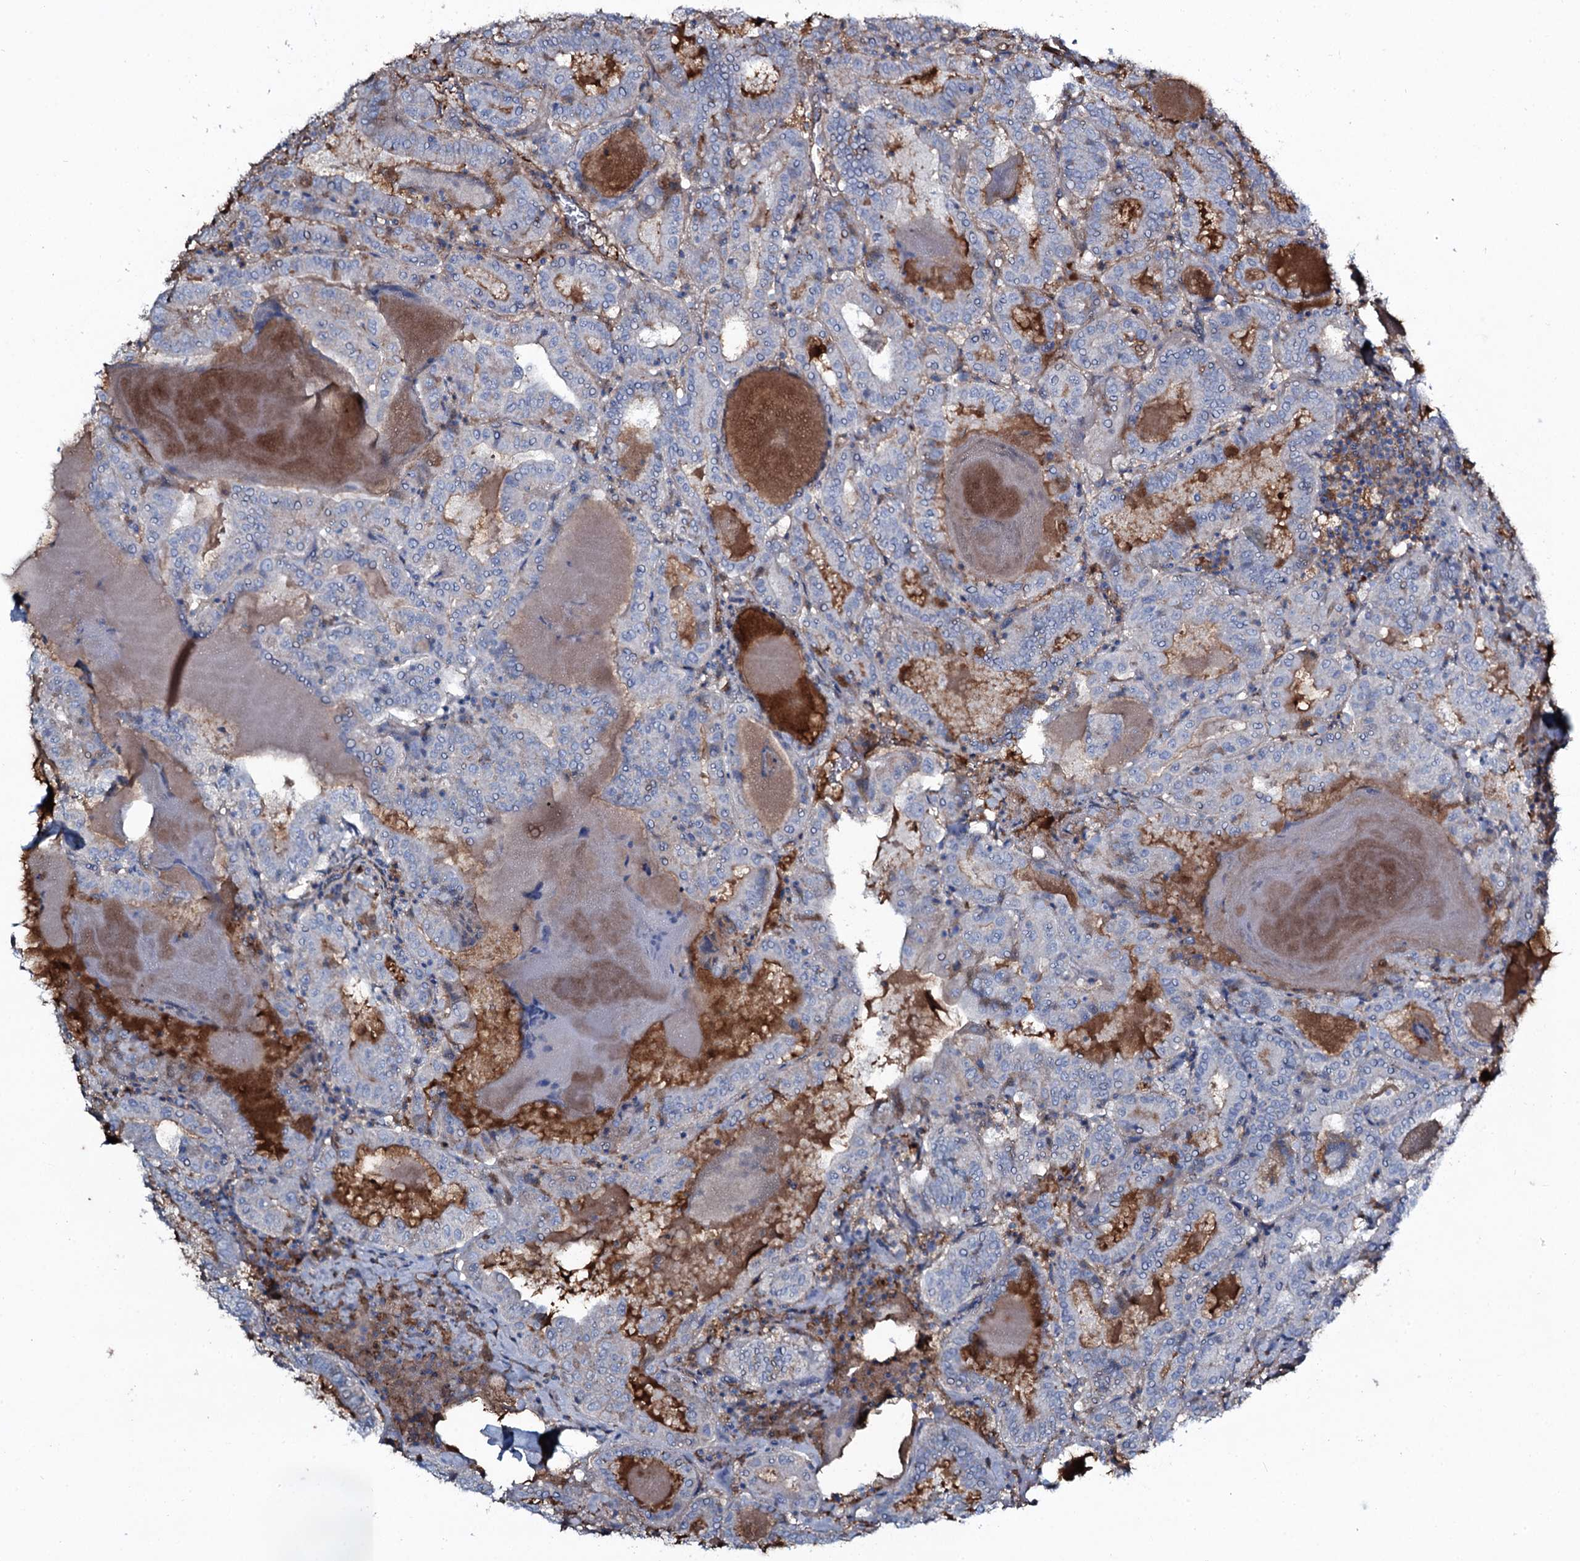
{"staining": {"intensity": "negative", "quantity": "none", "location": "none"}, "tissue": "thyroid cancer", "cell_type": "Tumor cells", "image_type": "cancer", "snomed": [{"axis": "morphology", "description": "Papillary adenocarcinoma, NOS"}, {"axis": "topography", "description": "Thyroid gland"}], "caption": "Tumor cells show no significant staining in papillary adenocarcinoma (thyroid).", "gene": "EDN1", "patient": {"sex": "female", "age": 72}}